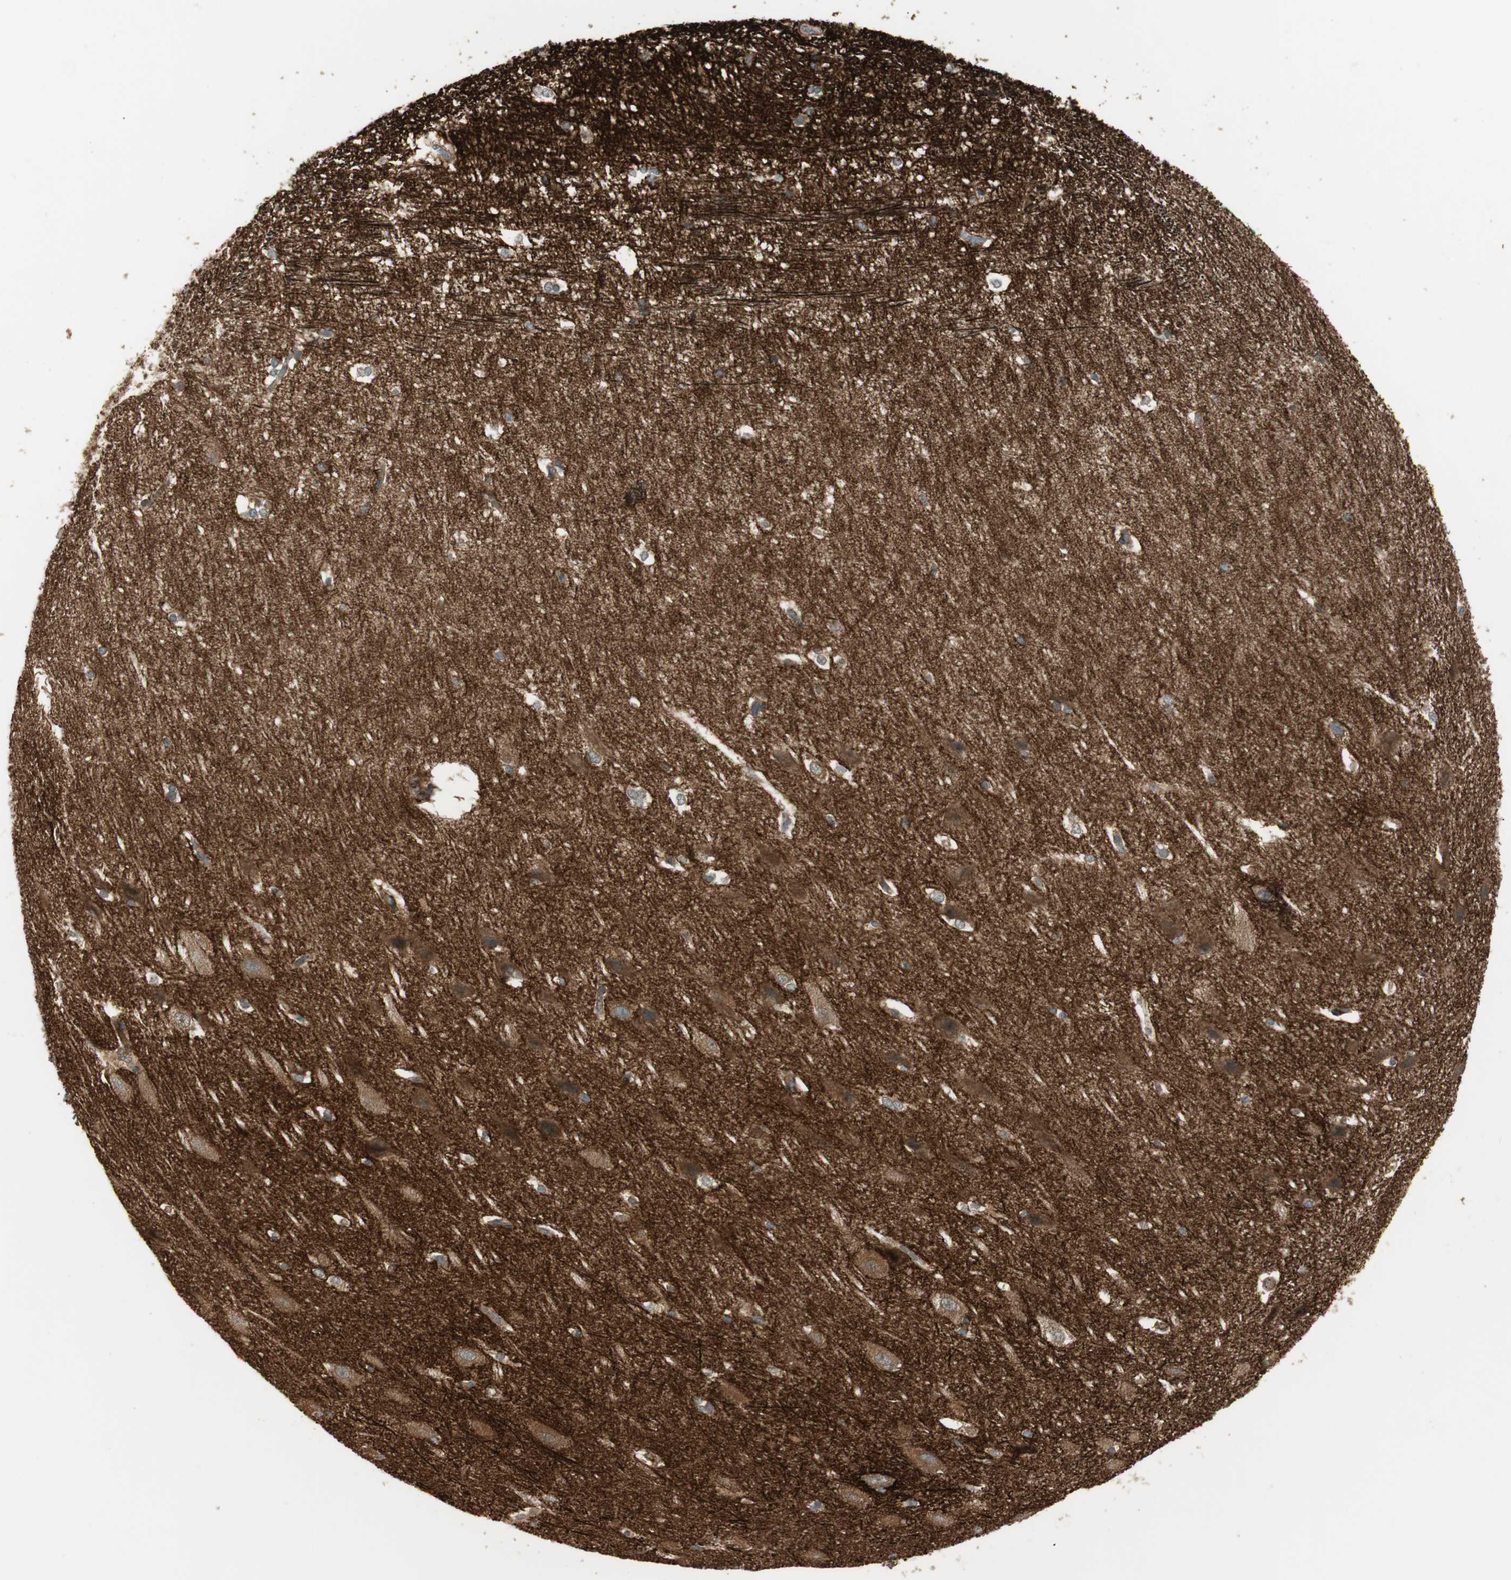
{"staining": {"intensity": "negative", "quantity": "none", "location": "none"}, "tissue": "hippocampus", "cell_type": "Glial cells", "image_type": "normal", "snomed": [{"axis": "morphology", "description": "Normal tissue, NOS"}, {"axis": "topography", "description": "Hippocampus"}], "caption": "A photomicrograph of hippocampus stained for a protein demonstrates no brown staining in glial cells.", "gene": "PPP2R5E", "patient": {"sex": "female", "age": 19}}